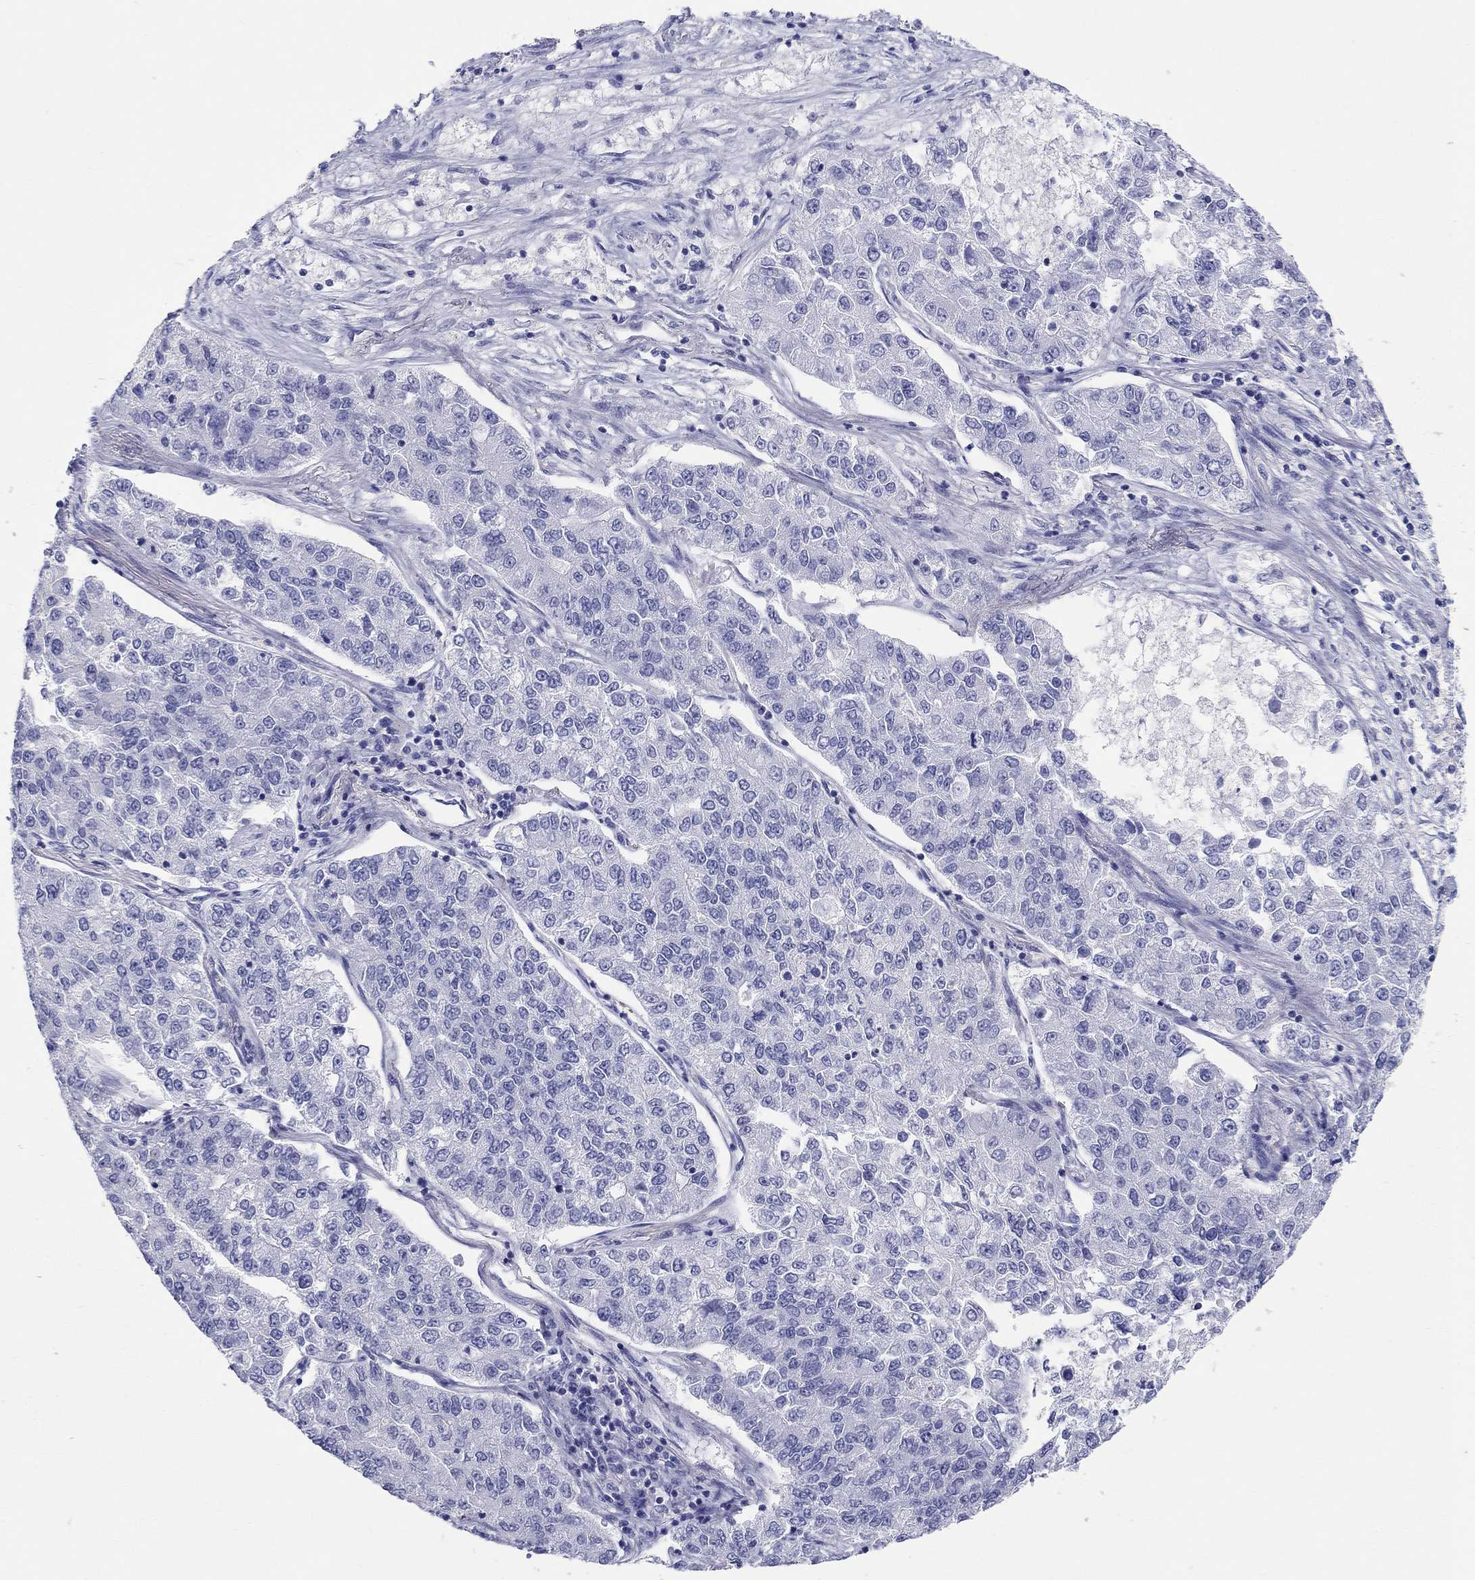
{"staining": {"intensity": "negative", "quantity": "none", "location": "none"}, "tissue": "lung cancer", "cell_type": "Tumor cells", "image_type": "cancer", "snomed": [{"axis": "morphology", "description": "Adenocarcinoma, NOS"}, {"axis": "topography", "description": "Lung"}], "caption": "There is no significant staining in tumor cells of lung cancer. Brightfield microscopy of immunohistochemistry stained with DAB (3,3'-diaminobenzidine) (brown) and hematoxylin (blue), captured at high magnification.", "gene": "LAMP5", "patient": {"sex": "male", "age": 49}}